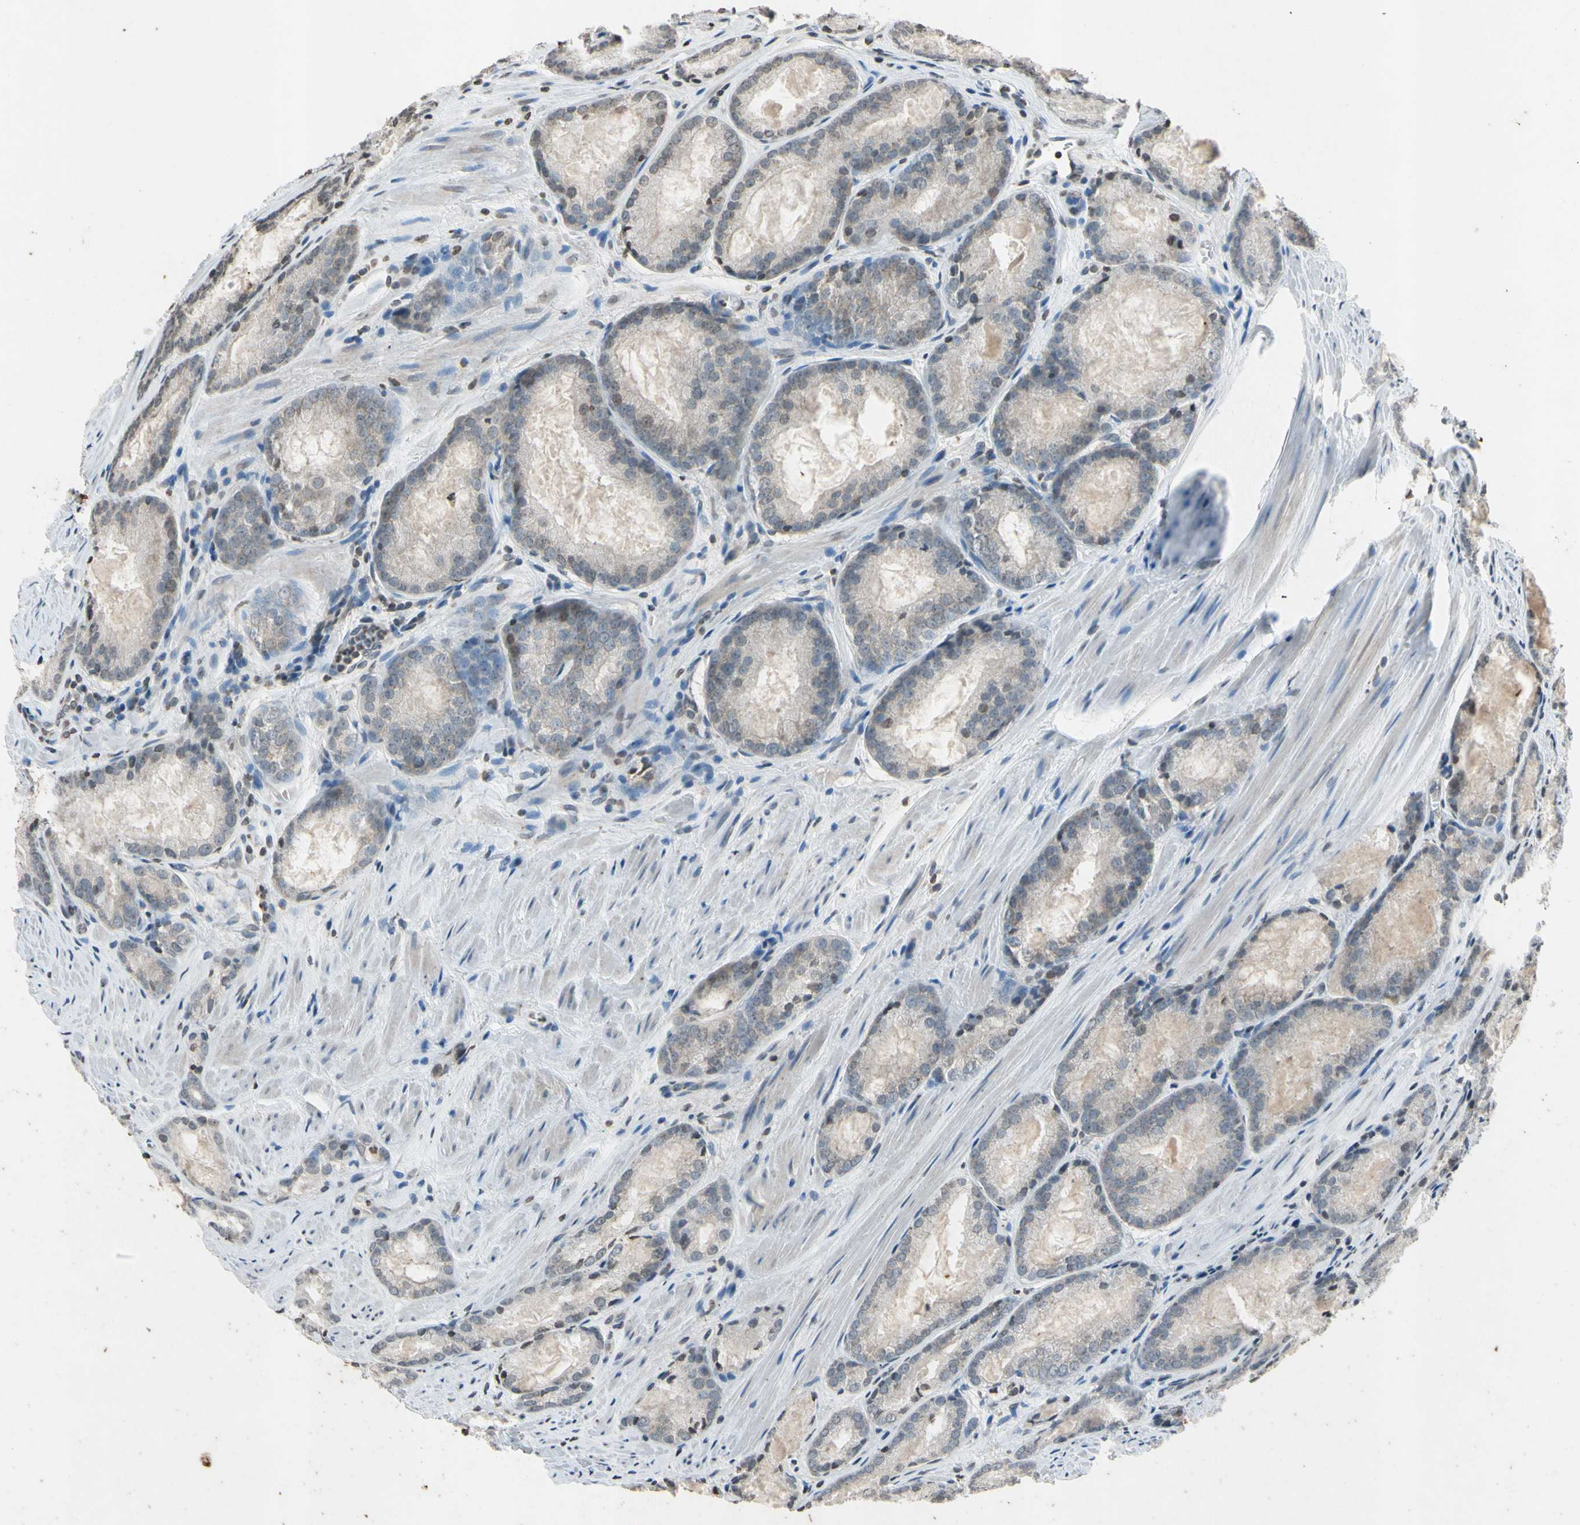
{"staining": {"intensity": "weak", "quantity": ">75%", "location": "cytoplasmic/membranous"}, "tissue": "prostate cancer", "cell_type": "Tumor cells", "image_type": "cancer", "snomed": [{"axis": "morphology", "description": "Adenocarcinoma, Low grade"}, {"axis": "topography", "description": "Prostate"}], "caption": "Immunohistochemical staining of human prostate cancer displays low levels of weak cytoplasmic/membranous protein staining in about >75% of tumor cells. (DAB IHC with brightfield microscopy, high magnification).", "gene": "CLDN11", "patient": {"sex": "male", "age": 64}}